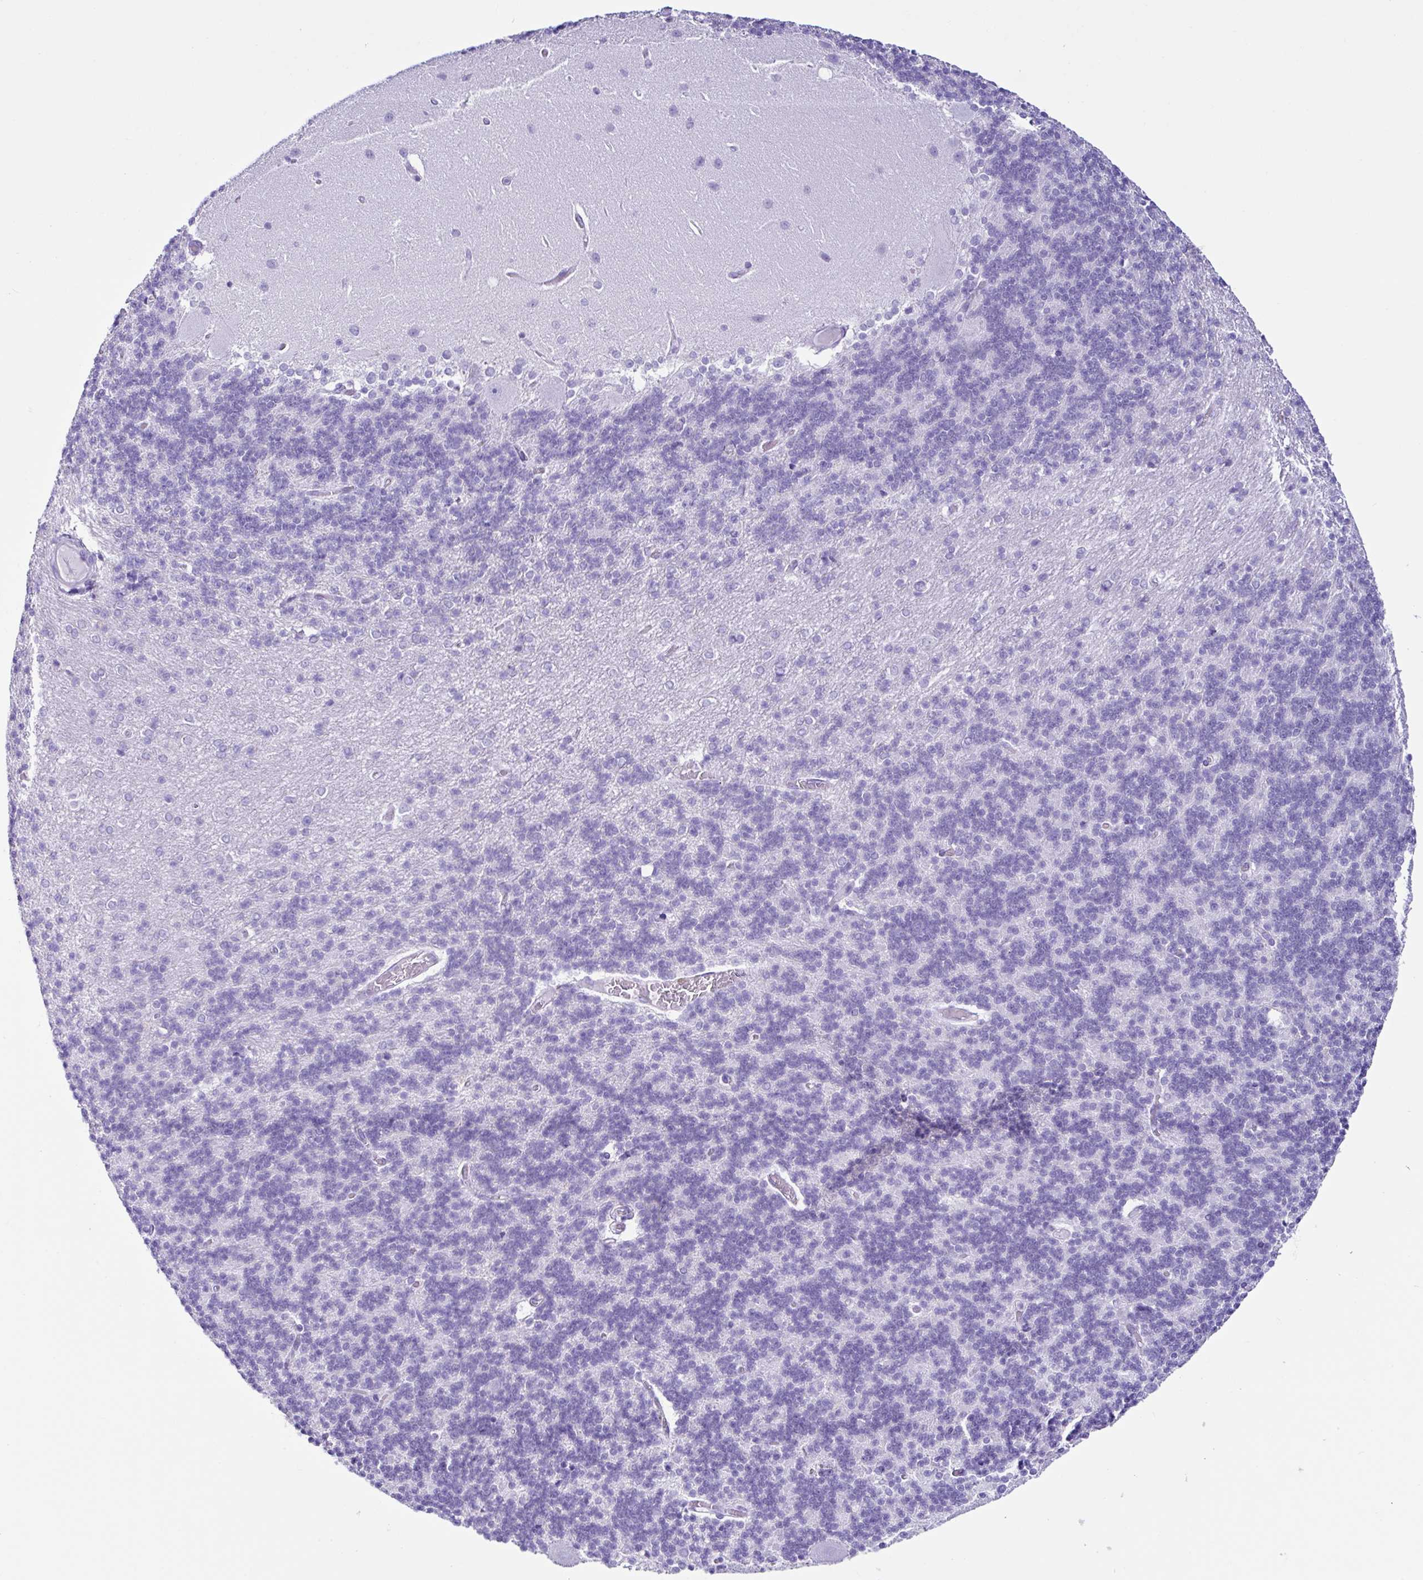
{"staining": {"intensity": "negative", "quantity": "none", "location": "none"}, "tissue": "cerebellum", "cell_type": "Cells in granular layer", "image_type": "normal", "snomed": [{"axis": "morphology", "description": "Normal tissue, NOS"}, {"axis": "topography", "description": "Cerebellum"}], "caption": "Immunohistochemistry of normal cerebellum displays no expression in cells in granular layer.", "gene": "PIGF", "patient": {"sex": "female", "age": 54}}